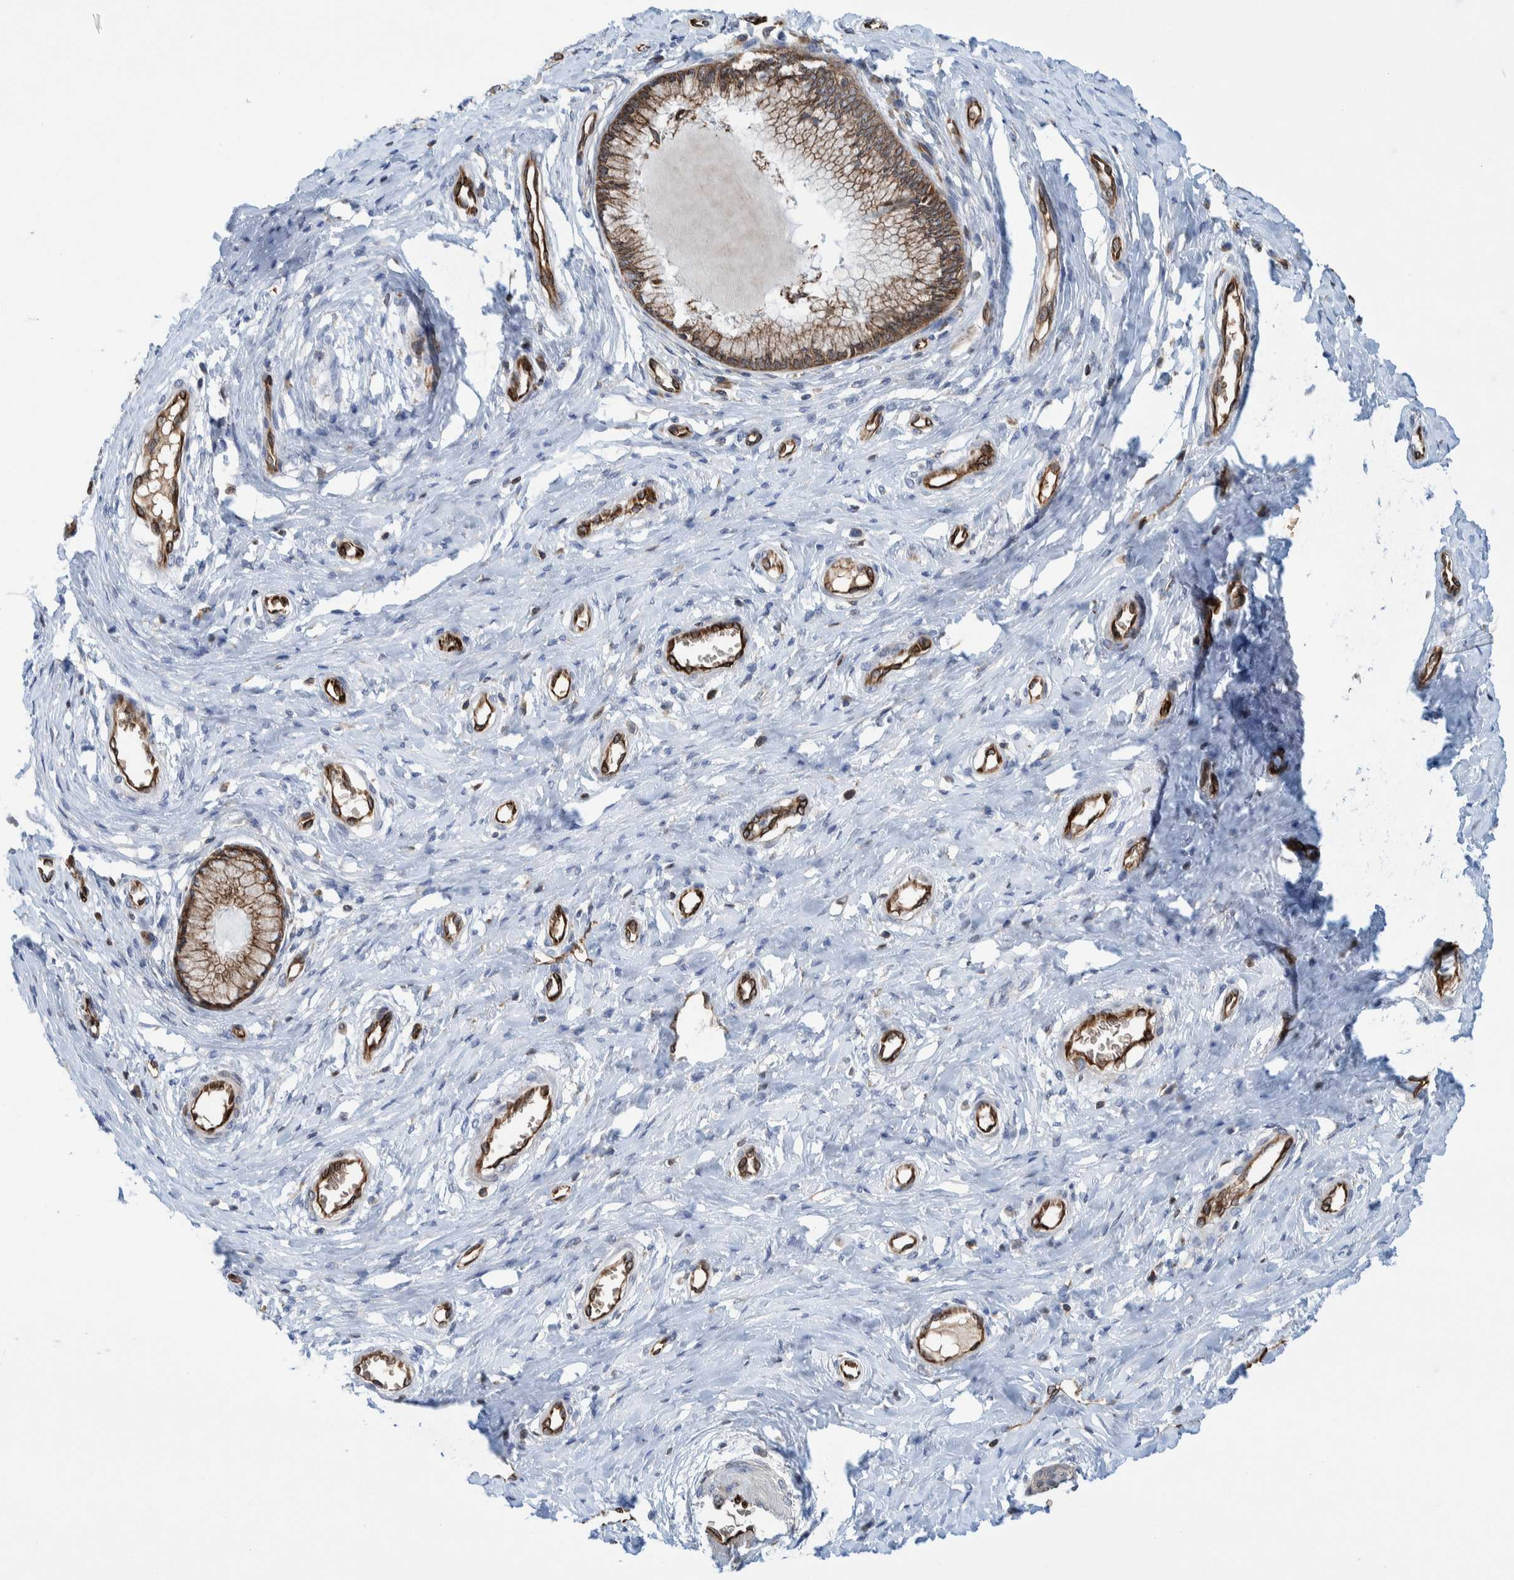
{"staining": {"intensity": "moderate", "quantity": ">75%", "location": "cytoplasmic/membranous"}, "tissue": "cervix", "cell_type": "Glandular cells", "image_type": "normal", "snomed": [{"axis": "morphology", "description": "Normal tissue, NOS"}, {"axis": "topography", "description": "Cervix"}], "caption": "Approximately >75% of glandular cells in benign cervix reveal moderate cytoplasmic/membranous protein expression as visualized by brown immunohistochemical staining.", "gene": "THEM6", "patient": {"sex": "female", "age": 55}}